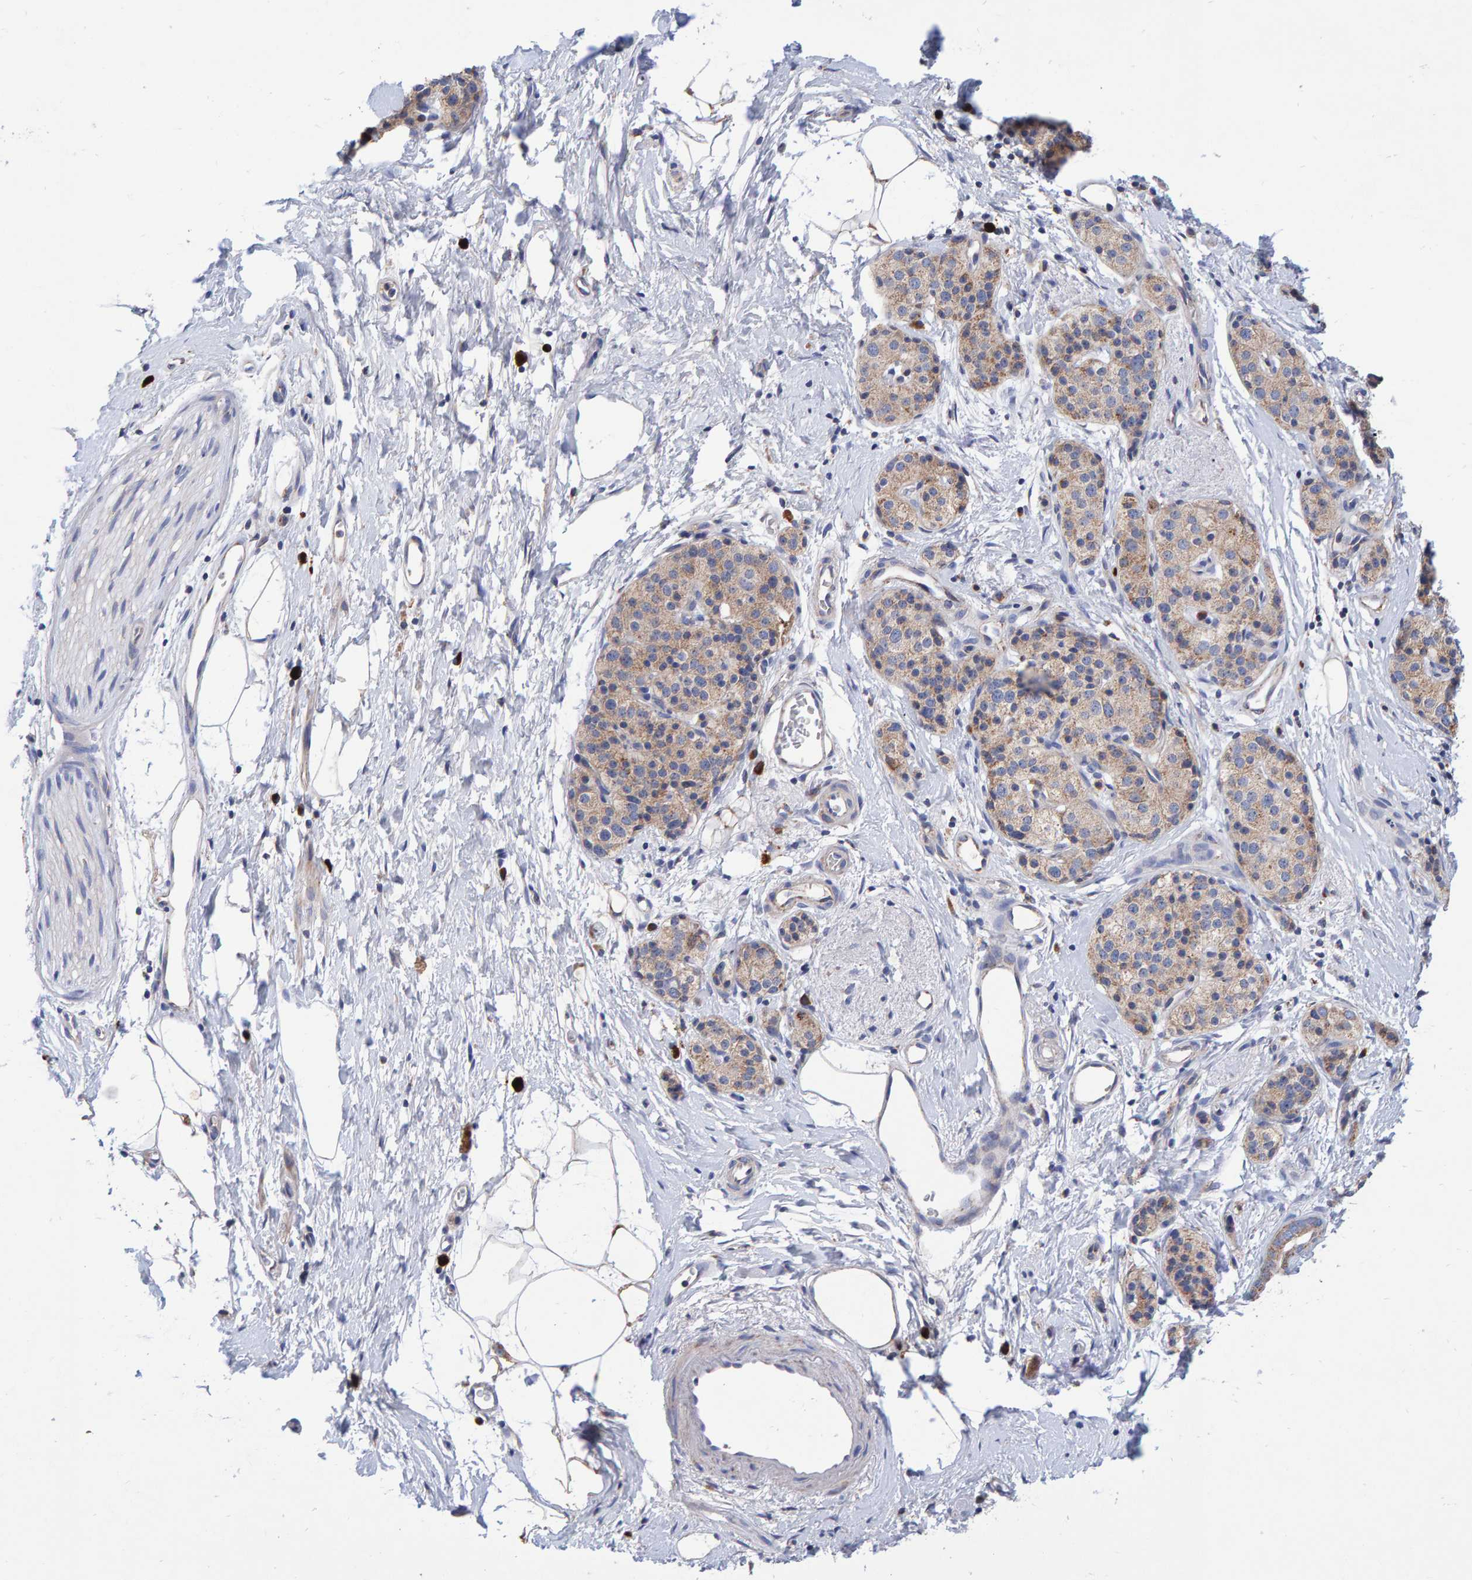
{"staining": {"intensity": "weak", "quantity": ">75%", "location": "cytoplasmic/membranous"}, "tissue": "pancreatic cancer", "cell_type": "Tumor cells", "image_type": "cancer", "snomed": [{"axis": "morphology", "description": "Adenocarcinoma, NOS"}, {"axis": "topography", "description": "Pancreas"}], "caption": "Tumor cells exhibit low levels of weak cytoplasmic/membranous positivity in approximately >75% of cells in human pancreatic adenocarcinoma.", "gene": "EFR3A", "patient": {"sex": "male", "age": 50}}